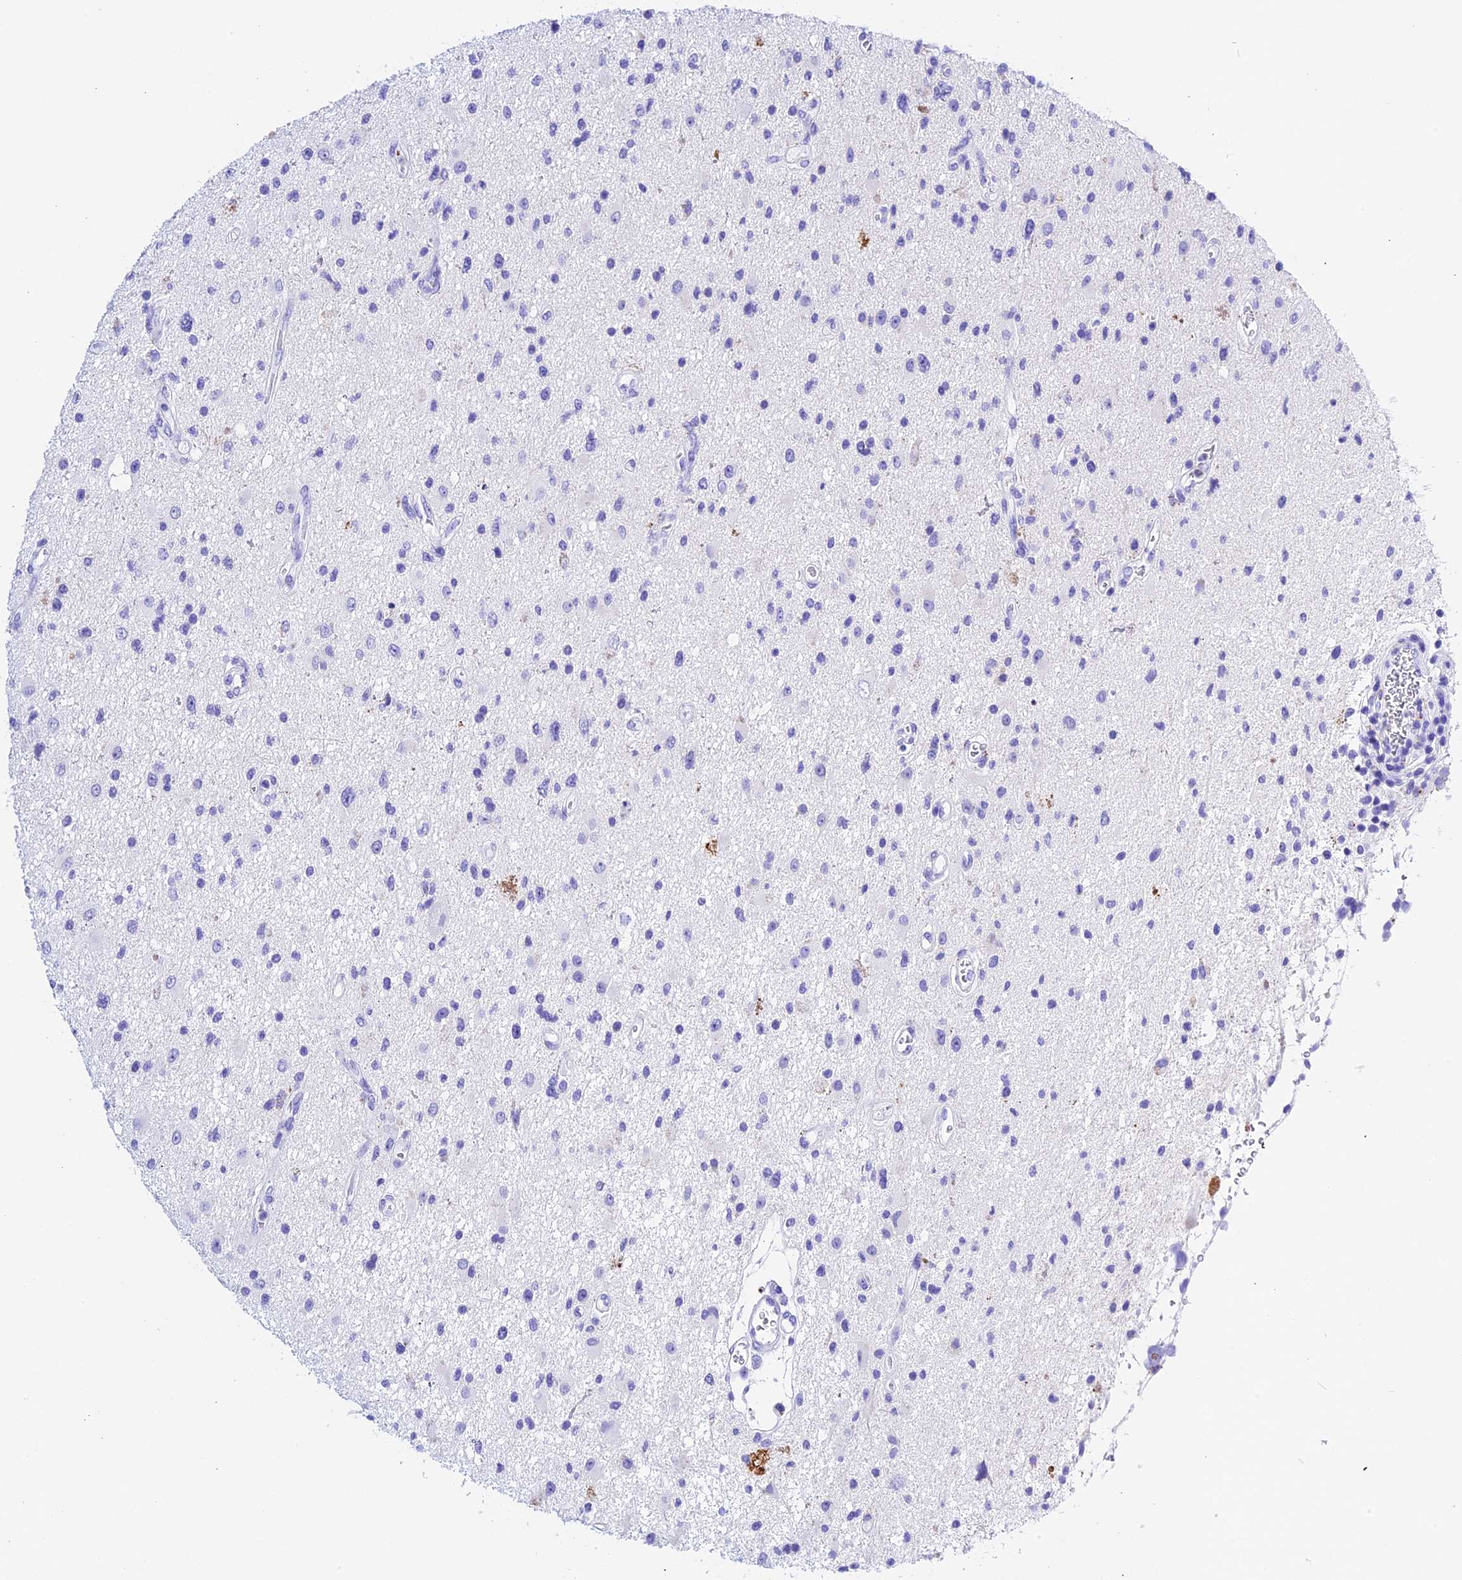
{"staining": {"intensity": "negative", "quantity": "none", "location": "none"}, "tissue": "glioma", "cell_type": "Tumor cells", "image_type": "cancer", "snomed": [{"axis": "morphology", "description": "Glioma, malignant, High grade"}, {"axis": "topography", "description": "Brain"}], "caption": "High power microscopy photomicrograph of an IHC histopathology image of malignant glioma (high-grade), revealing no significant staining in tumor cells.", "gene": "PSG11", "patient": {"sex": "male", "age": 33}}